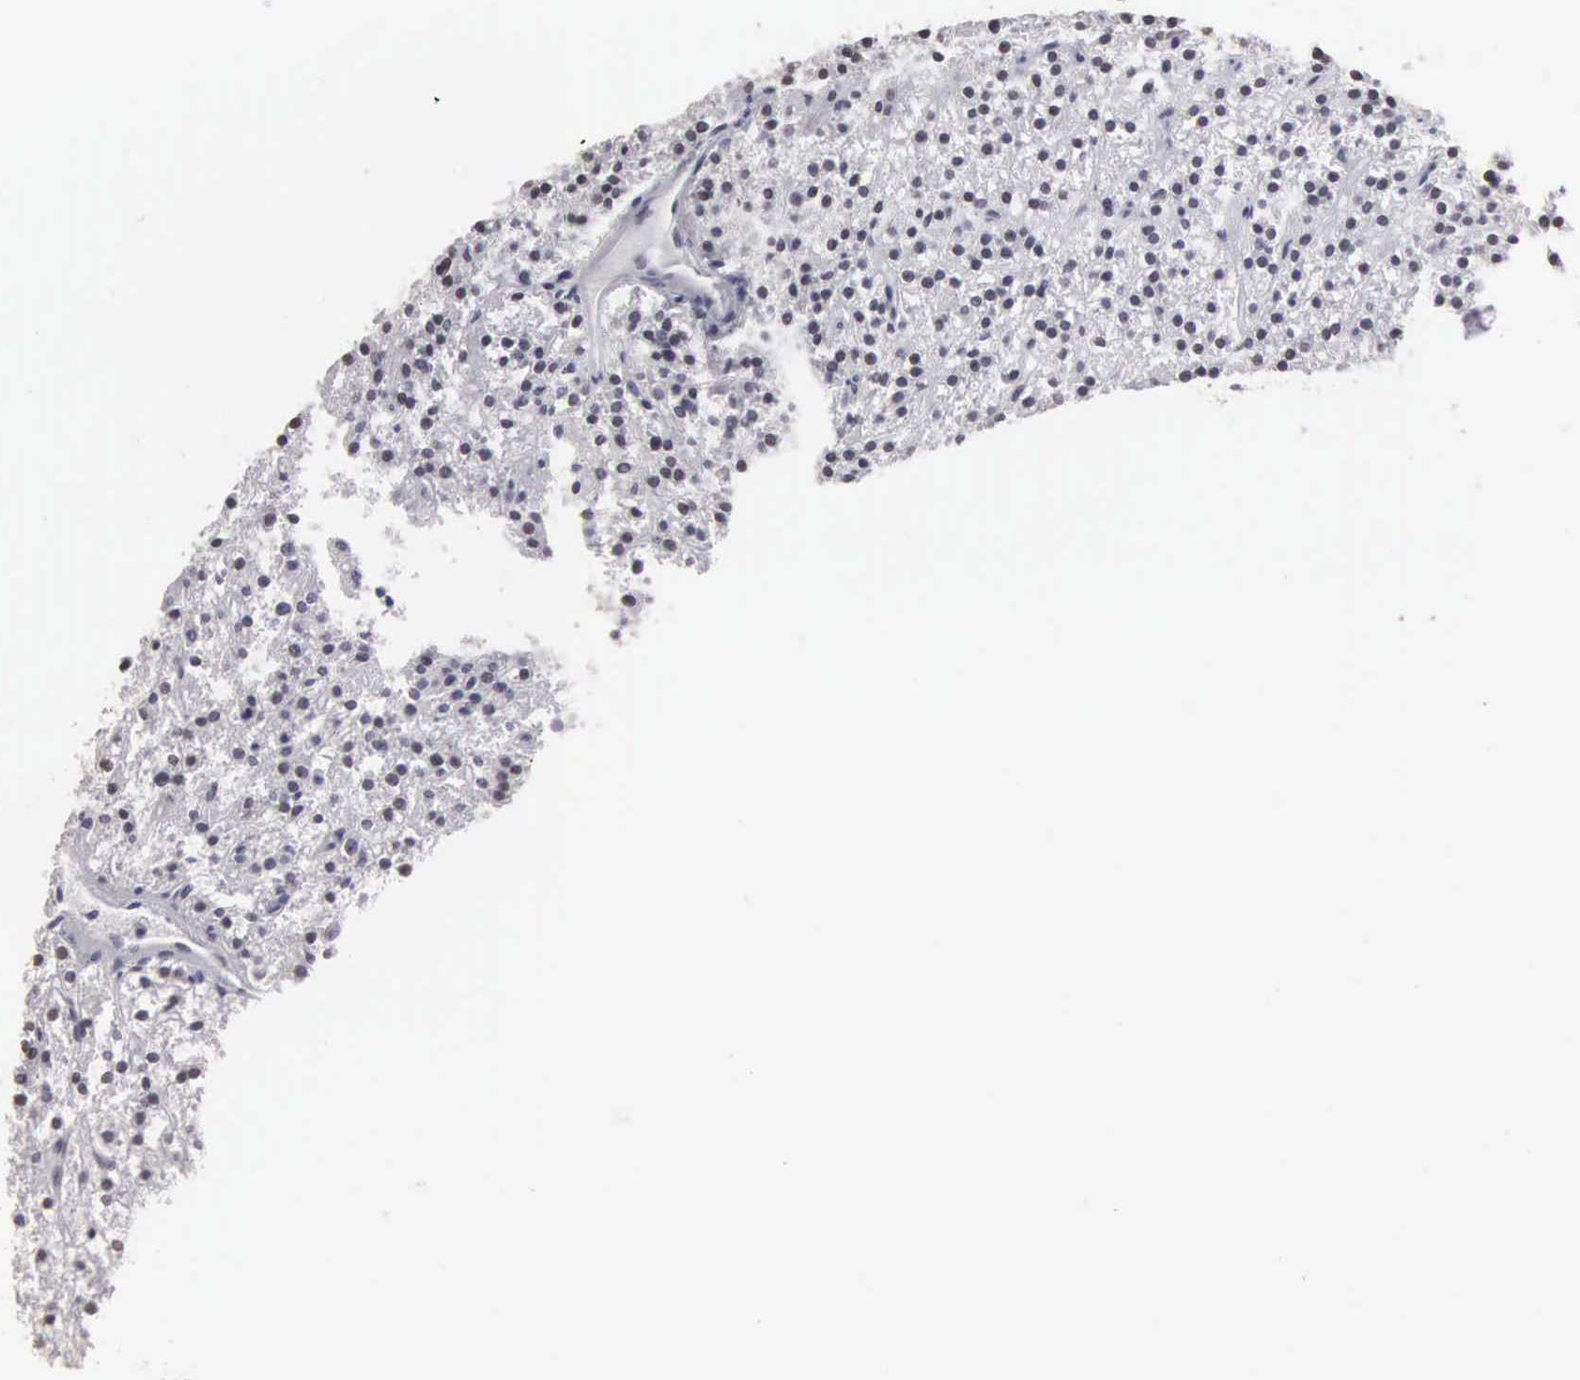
{"staining": {"intensity": "weak", "quantity": "<25%", "location": "nuclear"}, "tissue": "parathyroid gland", "cell_type": "Glandular cells", "image_type": "normal", "snomed": [{"axis": "morphology", "description": "Normal tissue, NOS"}, {"axis": "topography", "description": "Parathyroid gland"}], "caption": "Protein analysis of benign parathyroid gland reveals no significant expression in glandular cells. (Stains: DAB IHC with hematoxylin counter stain, Microscopy: brightfield microscopy at high magnification).", "gene": "UPB1", "patient": {"sex": "female", "age": 74}}